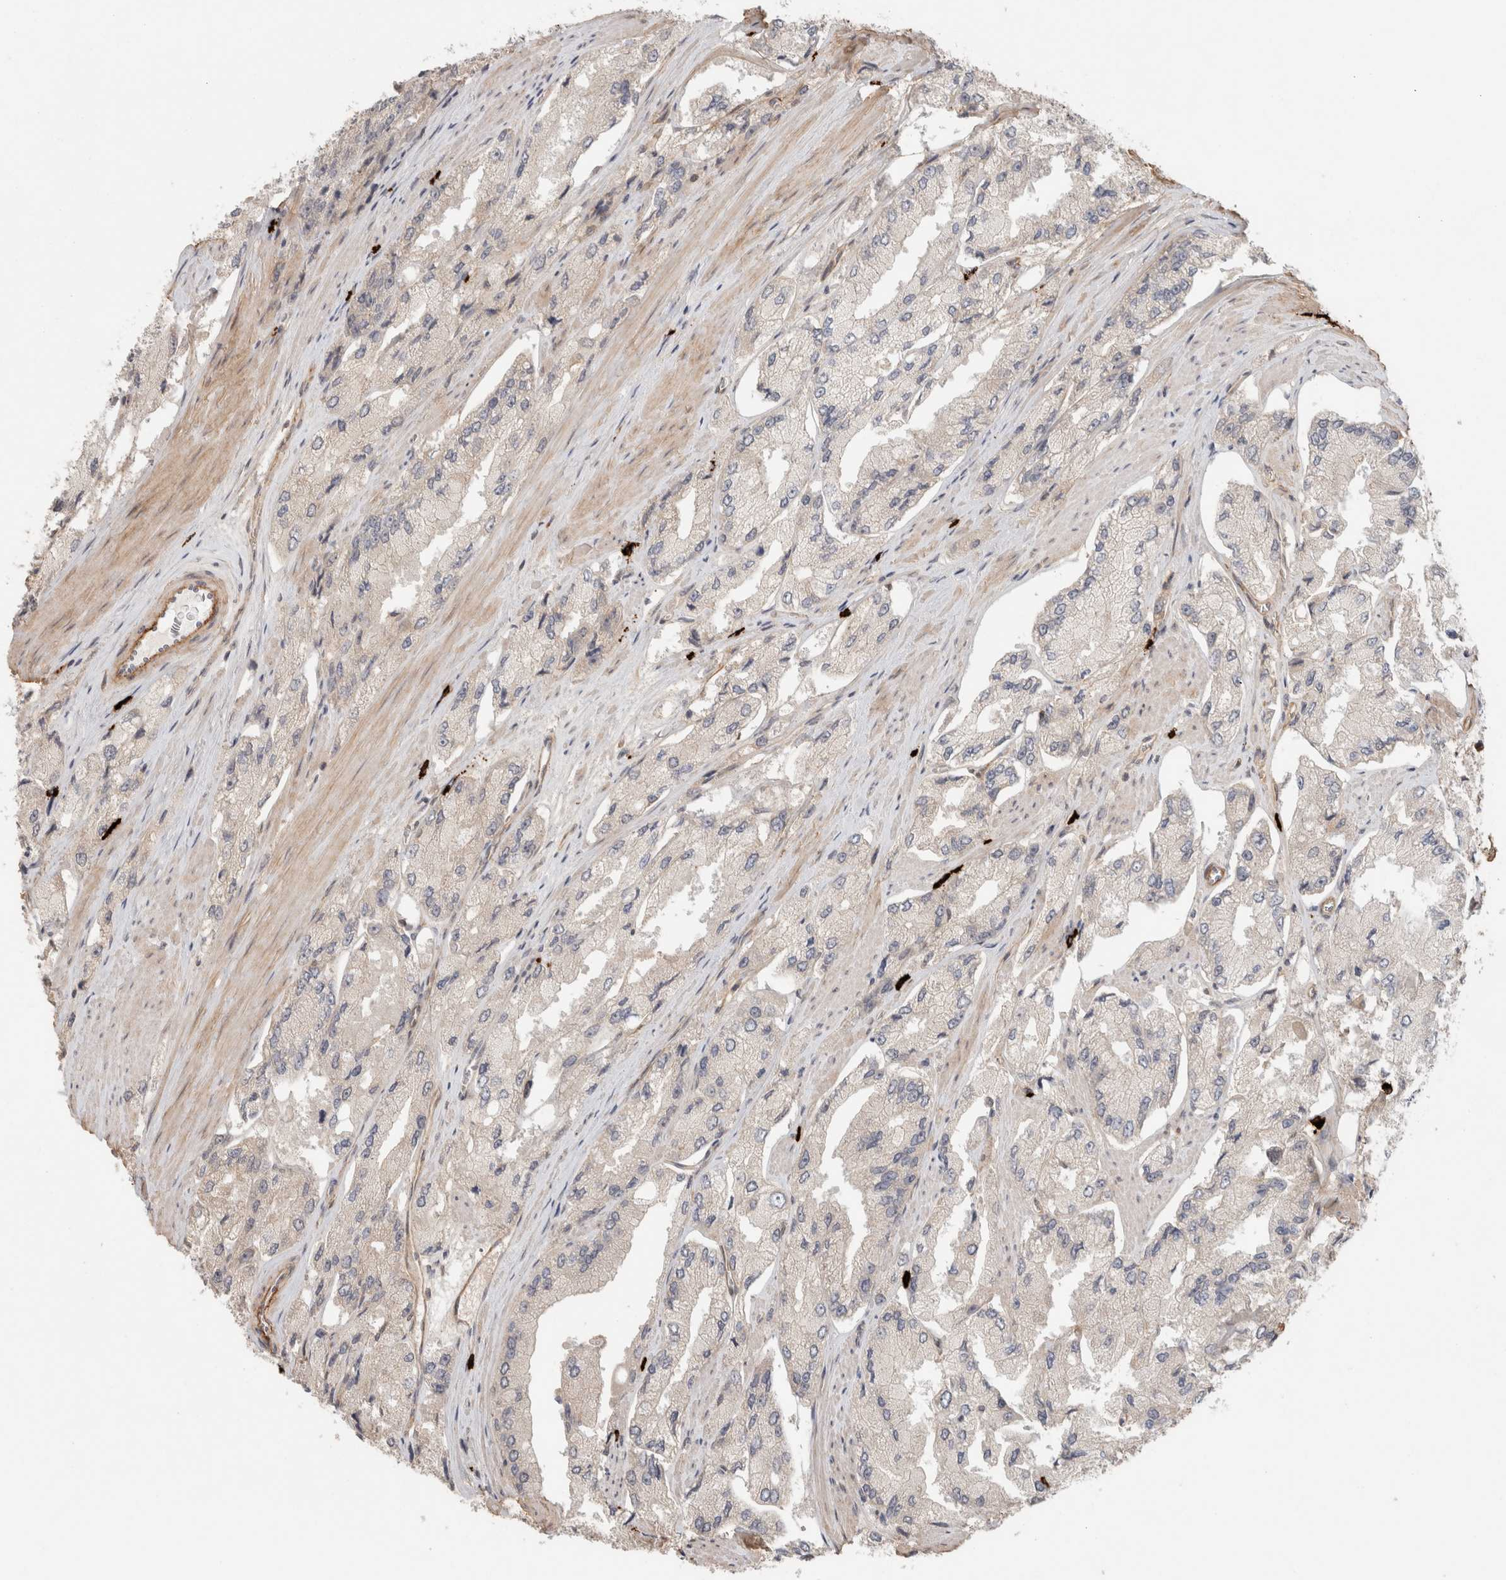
{"staining": {"intensity": "negative", "quantity": "none", "location": "none"}, "tissue": "prostate cancer", "cell_type": "Tumor cells", "image_type": "cancer", "snomed": [{"axis": "morphology", "description": "Adenocarcinoma, High grade"}, {"axis": "topography", "description": "Prostate"}], "caption": "Prostate high-grade adenocarcinoma was stained to show a protein in brown. There is no significant expression in tumor cells.", "gene": "HSPG2", "patient": {"sex": "male", "age": 58}}